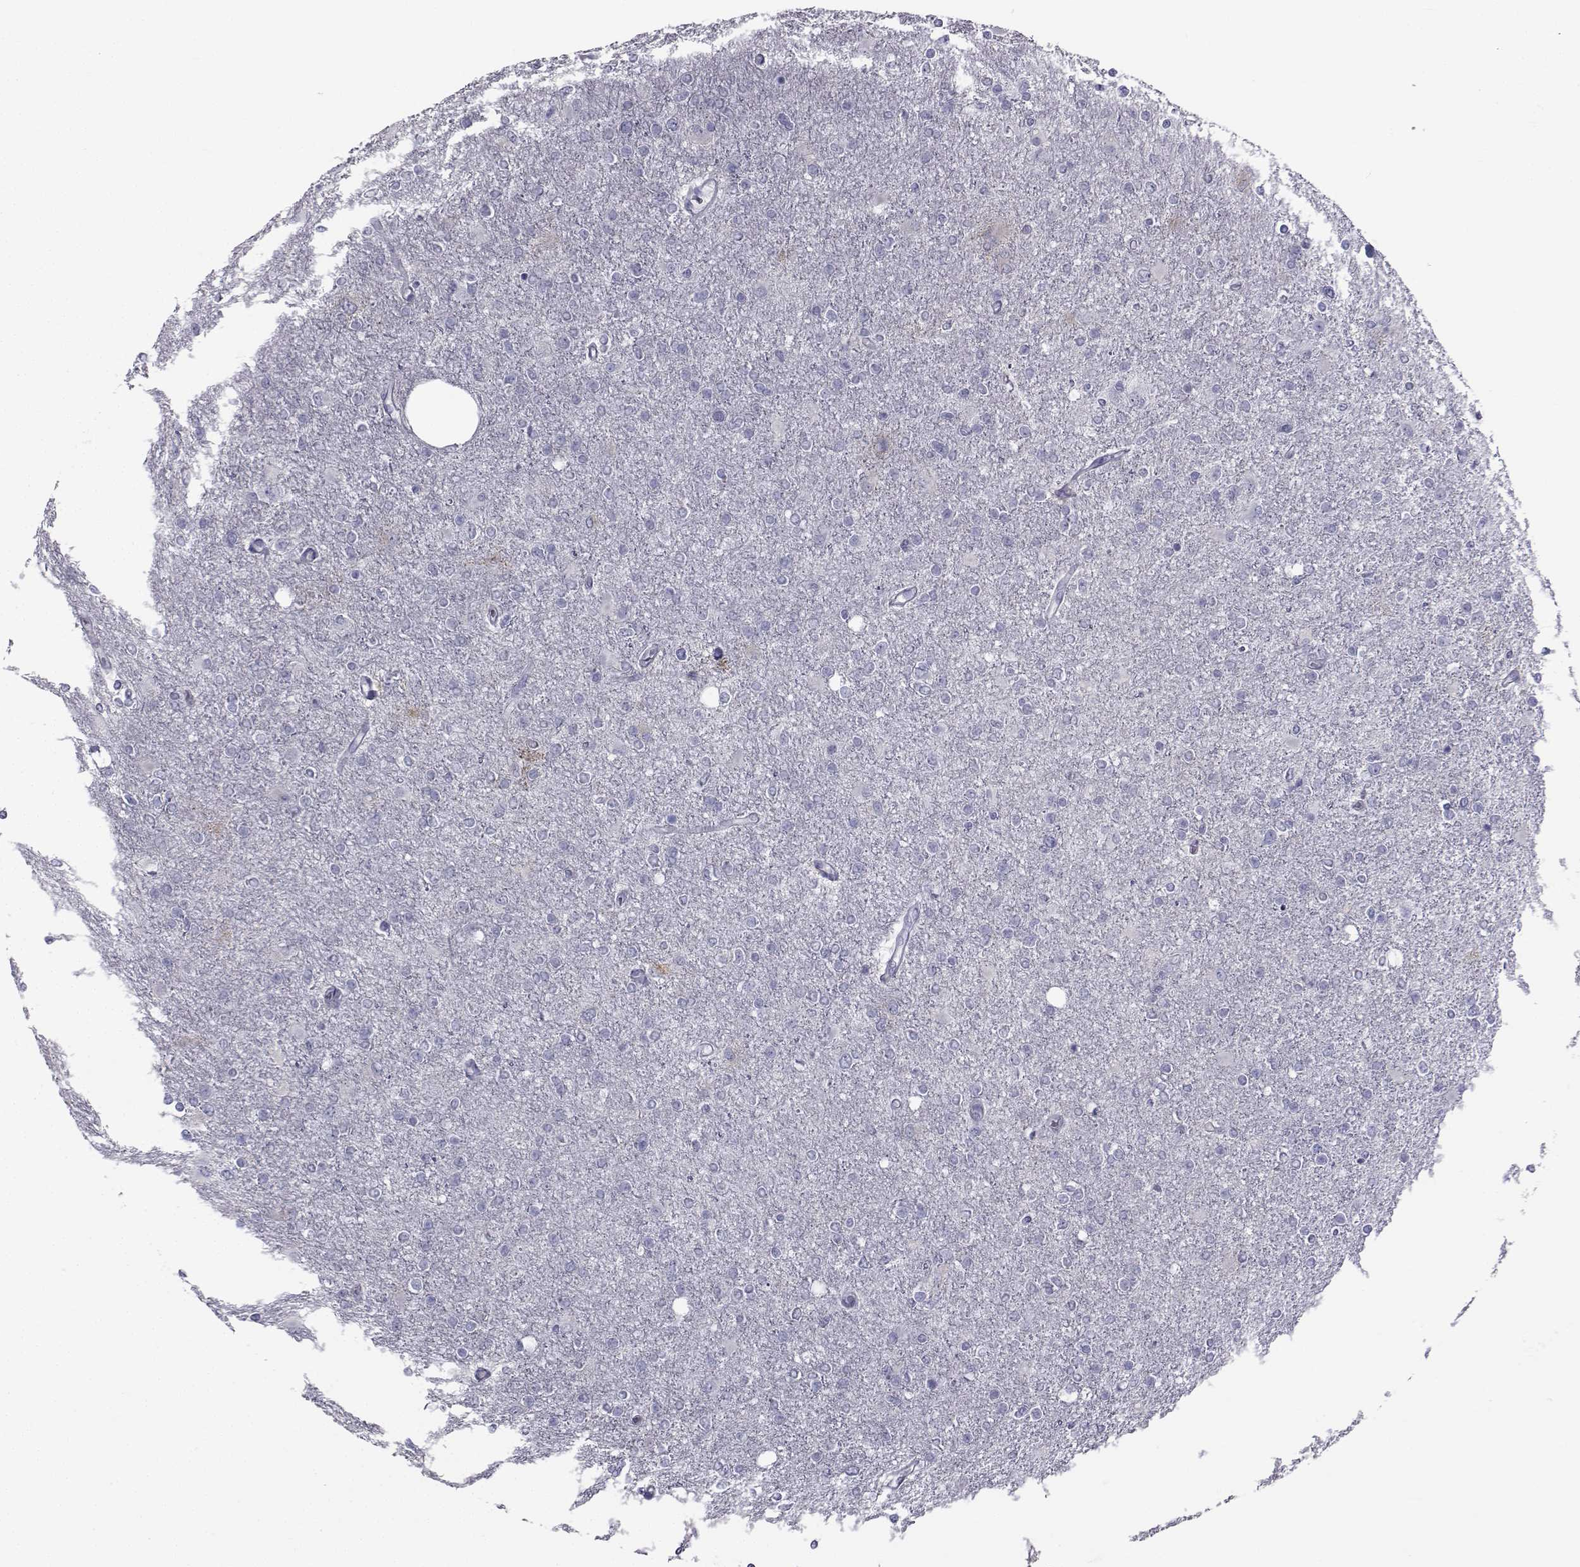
{"staining": {"intensity": "negative", "quantity": "none", "location": "none"}, "tissue": "glioma", "cell_type": "Tumor cells", "image_type": "cancer", "snomed": [{"axis": "morphology", "description": "Glioma, malignant, High grade"}, {"axis": "topography", "description": "Cerebral cortex"}], "caption": "There is no significant expression in tumor cells of glioma.", "gene": "FDXR", "patient": {"sex": "male", "age": 70}}